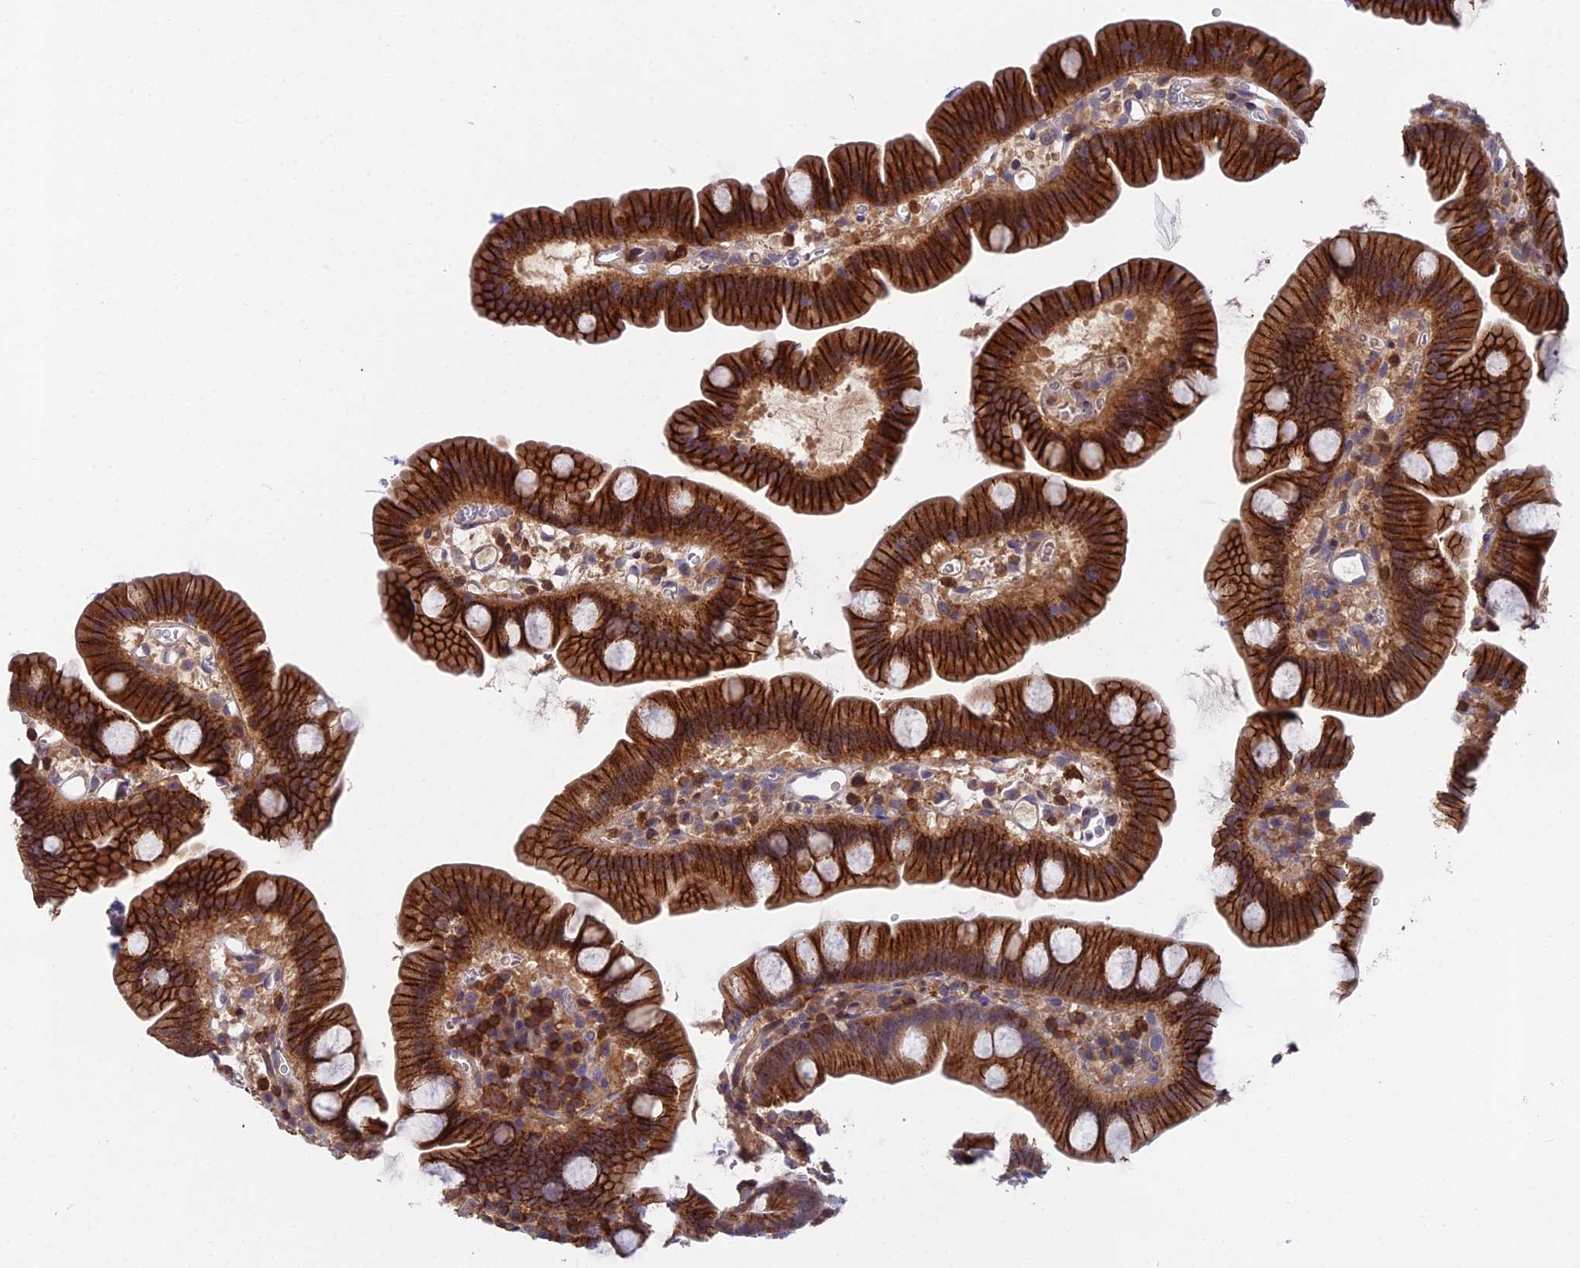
{"staining": {"intensity": "strong", "quantity": ">75%", "location": "cytoplasmic/membranous"}, "tissue": "small intestine", "cell_type": "Glandular cells", "image_type": "normal", "snomed": [{"axis": "morphology", "description": "Normal tissue, NOS"}, {"axis": "topography", "description": "Small intestine"}], "caption": "The micrograph displays staining of benign small intestine, revealing strong cytoplasmic/membranous protein staining (brown color) within glandular cells. The protein of interest is stained brown, and the nuclei are stained in blue (DAB (3,3'-diaminobenzidine) IHC with brightfield microscopy, high magnification).", "gene": "GALK2", "patient": {"sex": "female", "age": 68}}